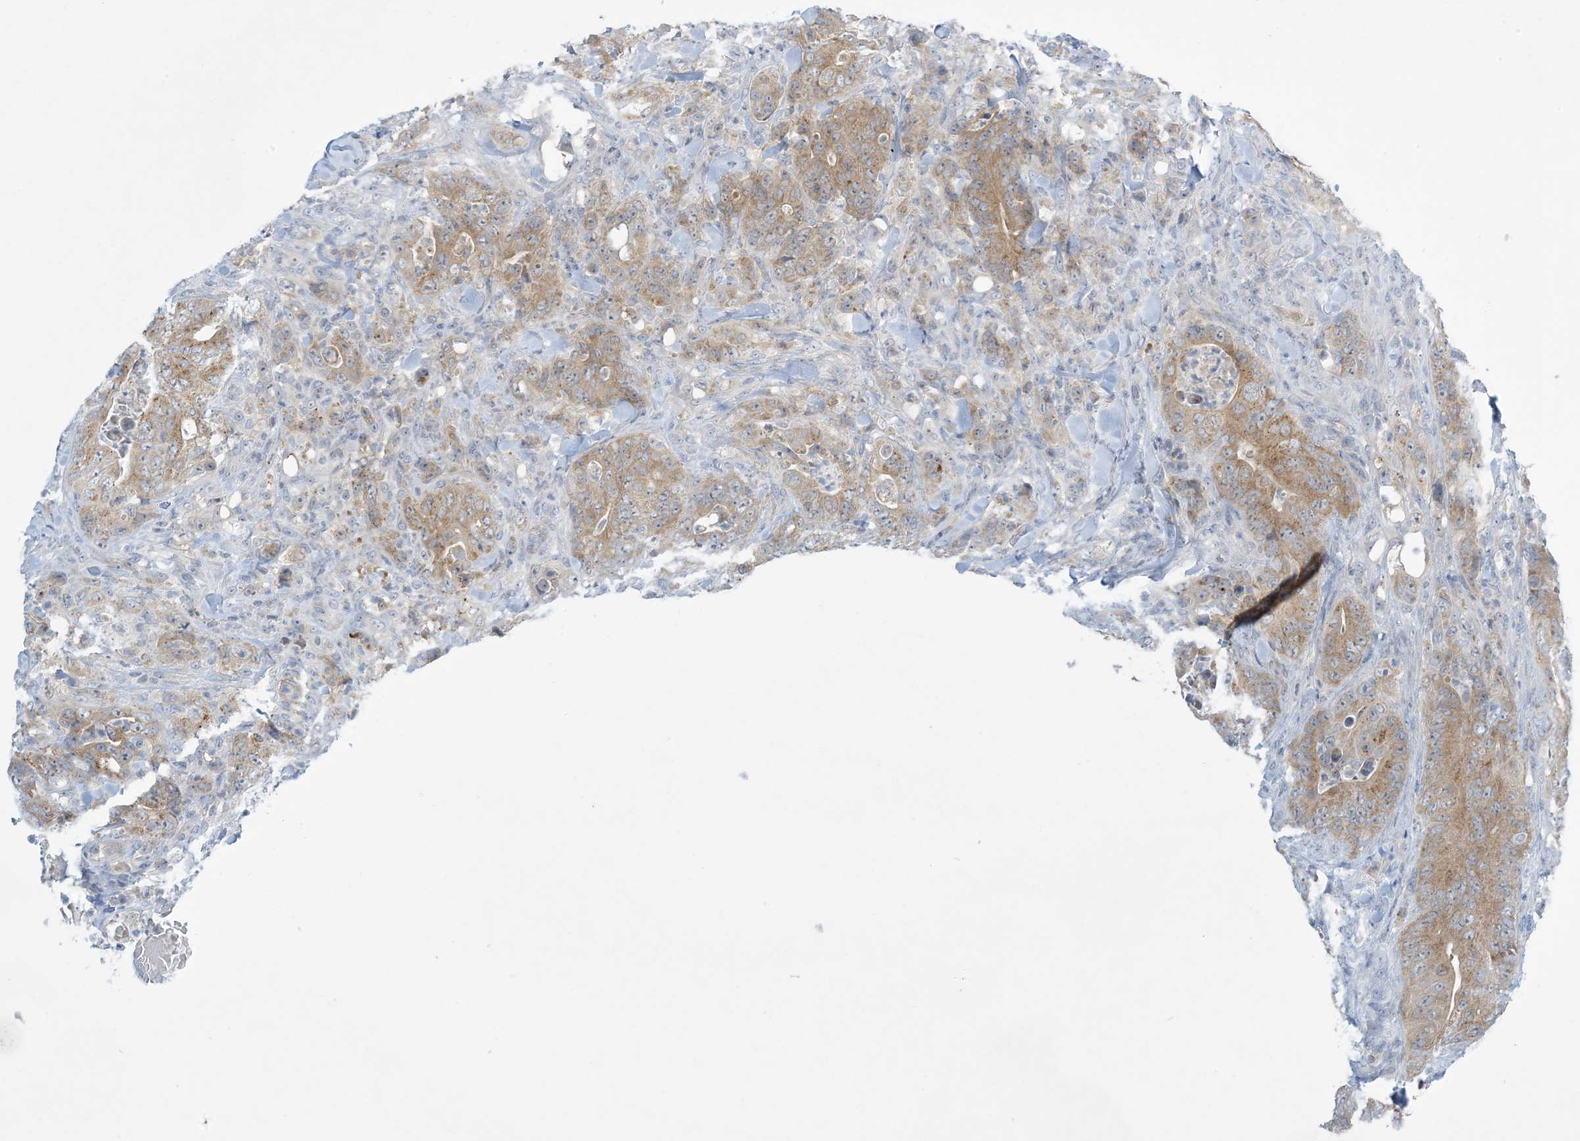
{"staining": {"intensity": "moderate", "quantity": ">75%", "location": "cytoplasmic/membranous"}, "tissue": "colorectal cancer", "cell_type": "Tumor cells", "image_type": "cancer", "snomed": [{"axis": "morphology", "description": "Normal tissue, NOS"}, {"axis": "topography", "description": "Colon"}], "caption": "DAB immunohistochemical staining of human colorectal cancer demonstrates moderate cytoplasmic/membranous protein positivity in approximately >75% of tumor cells.", "gene": "MRPS18A", "patient": {"sex": "female", "age": 82}}